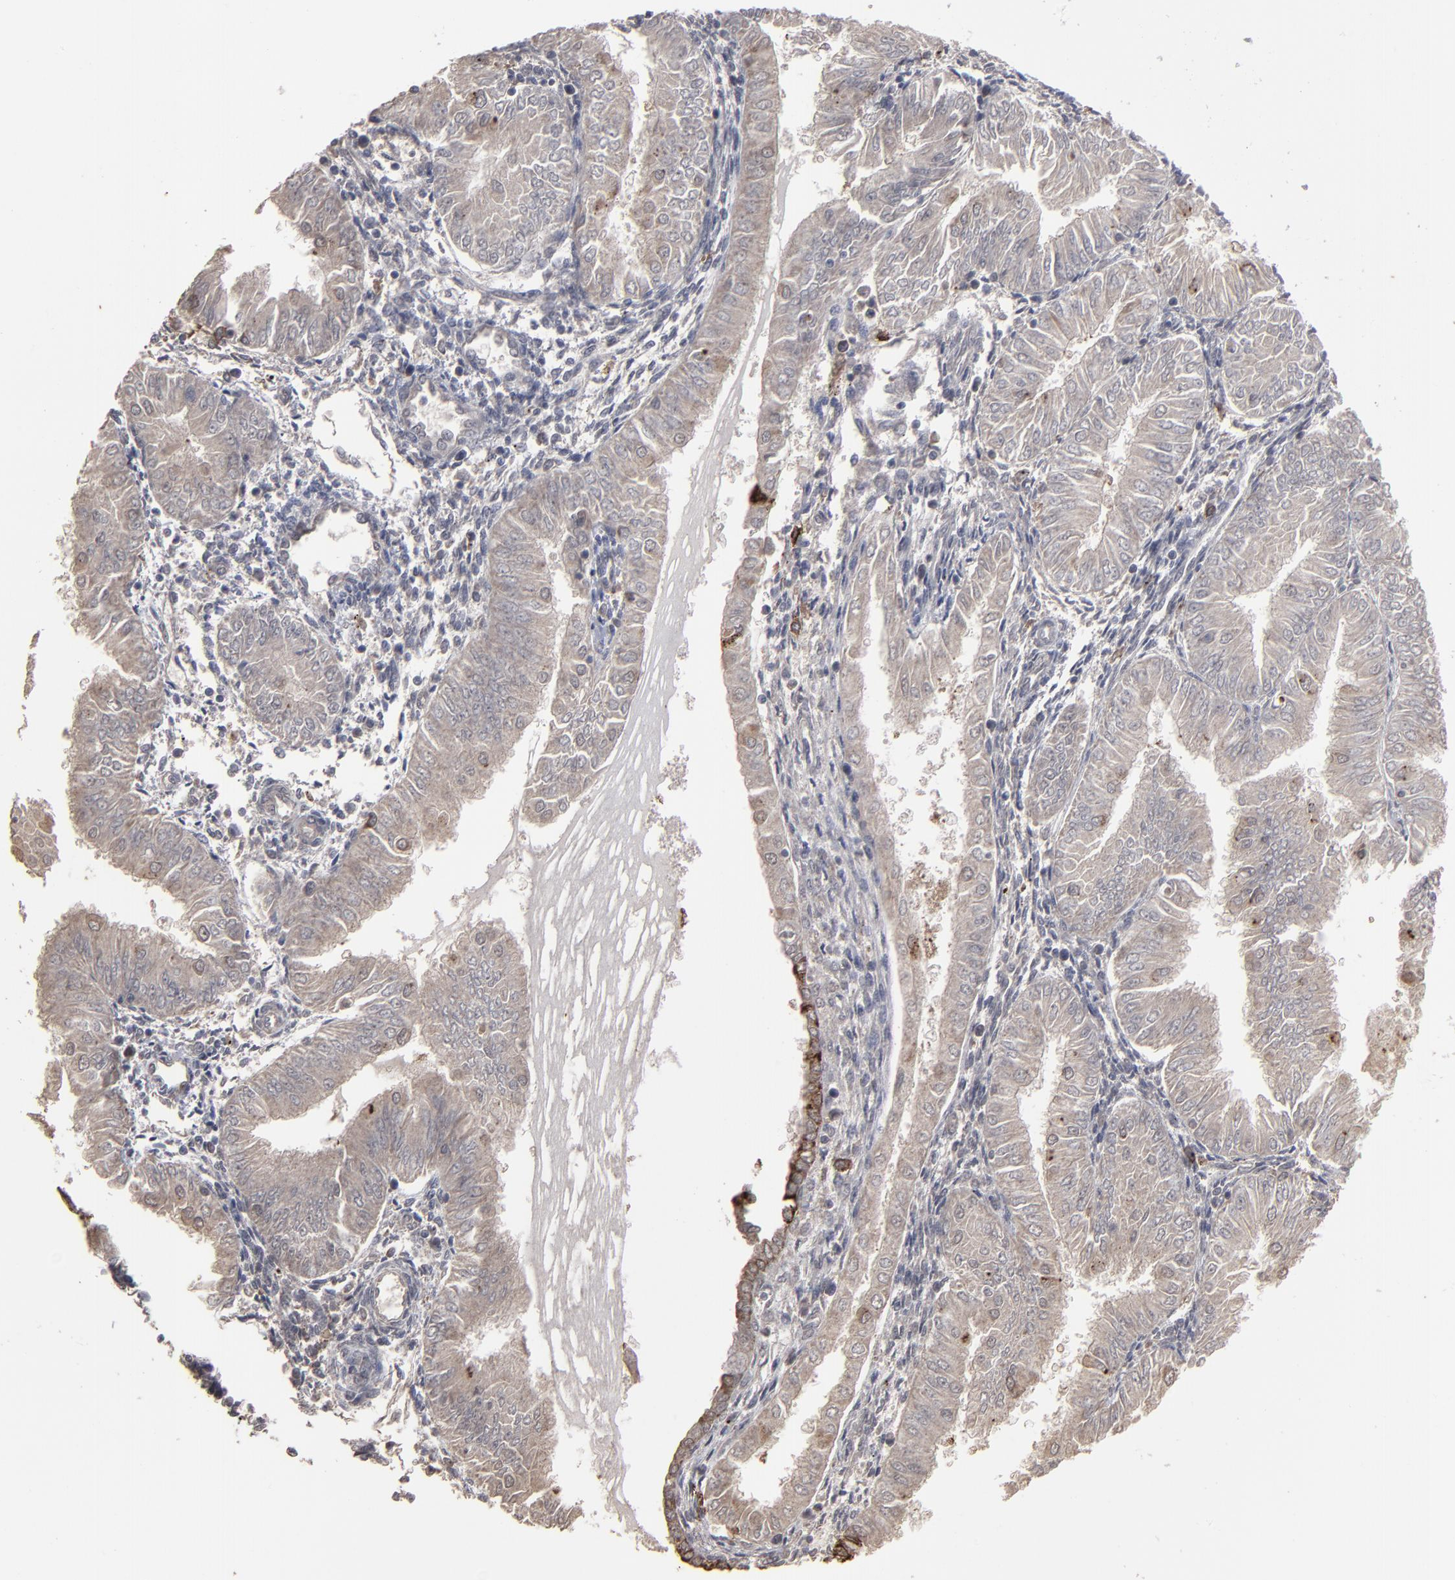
{"staining": {"intensity": "weak", "quantity": ">75%", "location": "cytoplasmic/membranous,nuclear"}, "tissue": "endometrial cancer", "cell_type": "Tumor cells", "image_type": "cancer", "snomed": [{"axis": "morphology", "description": "Adenocarcinoma, NOS"}, {"axis": "topography", "description": "Endometrium"}], "caption": "High-magnification brightfield microscopy of endometrial cancer (adenocarcinoma) stained with DAB (brown) and counterstained with hematoxylin (blue). tumor cells exhibit weak cytoplasmic/membranous and nuclear expression is seen in approximately>75% of cells.", "gene": "SLC22A17", "patient": {"sex": "female", "age": 53}}